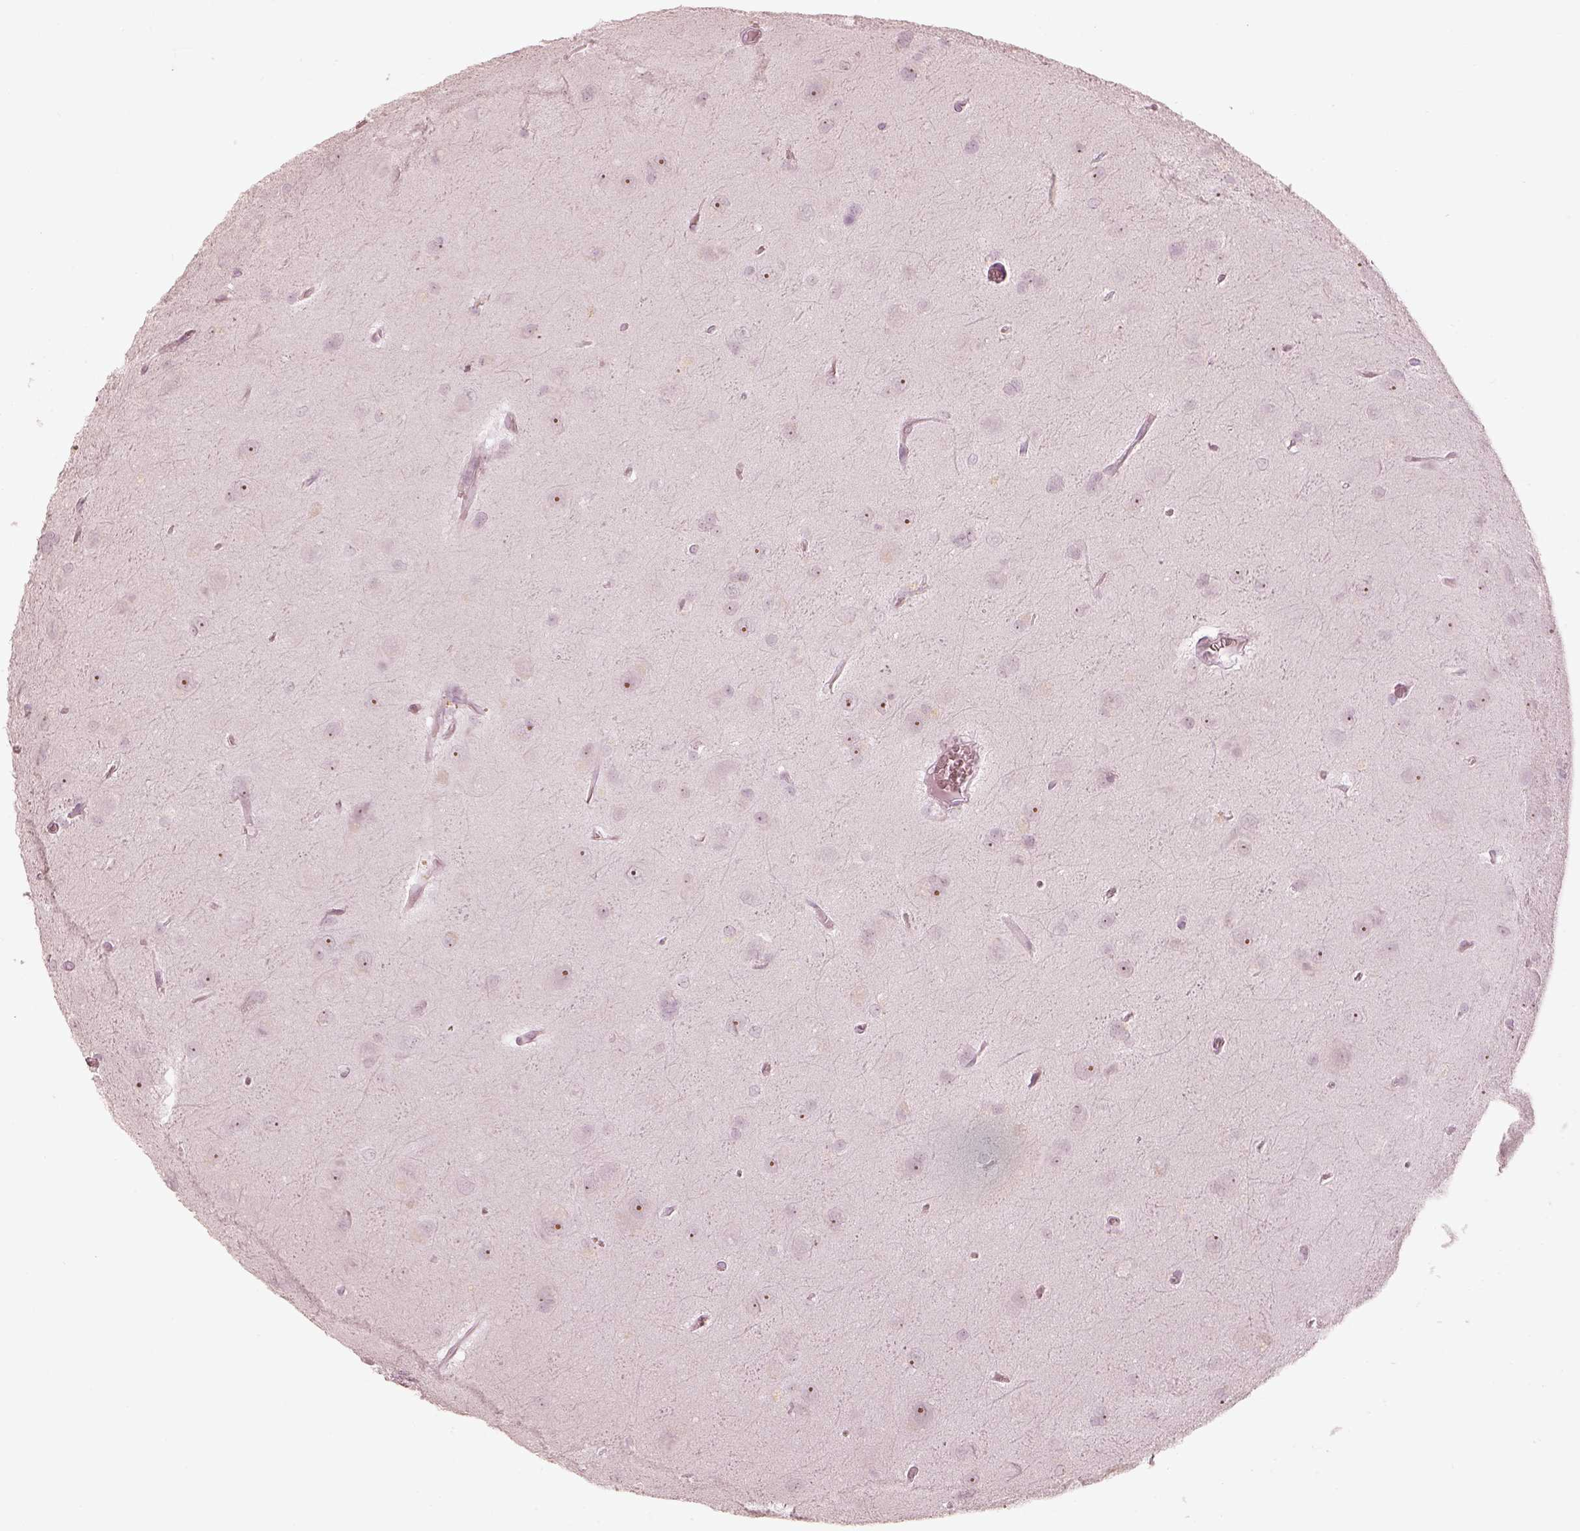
{"staining": {"intensity": "negative", "quantity": "none", "location": "none"}, "tissue": "glioma", "cell_type": "Tumor cells", "image_type": "cancer", "snomed": [{"axis": "morphology", "description": "Glioma, malignant, Low grade"}, {"axis": "topography", "description": "Brain"}], "caption": "This is an immunohistochemistry image of human malignant glioma (low-grade). There is no expression in tumor cells.", "gene": "CALR3", "patient": {"sex": "male", "age": 58}}